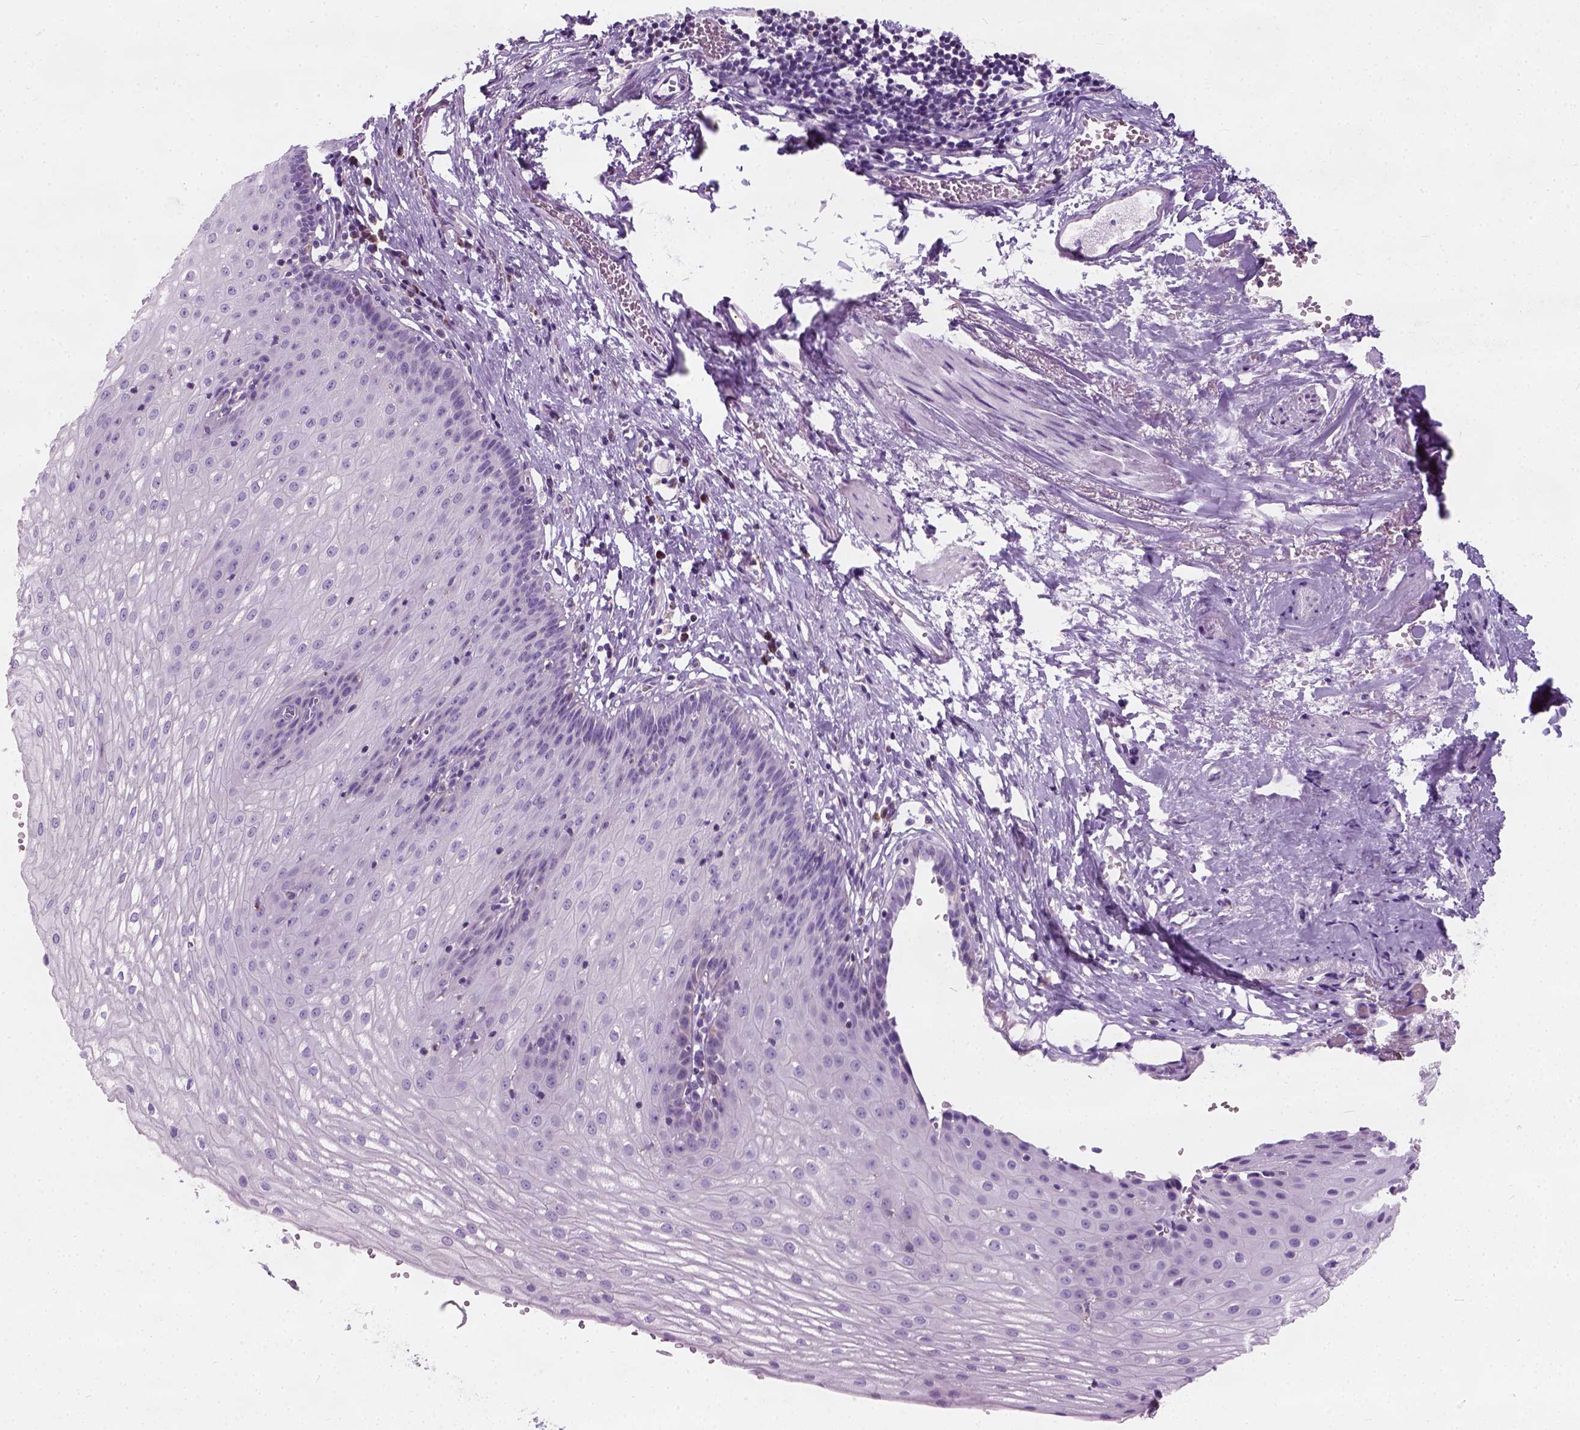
{"staining": {"intensity": "negative", "quantity": "none", "location": "none"}, "tissue": "esophagus", "cell_type": "Squamous epithelial cells", "image_type": "normal", "snomed": [{"axis": "morphology", "description": "Normal tissue, NOS"}, {"axis": "topography", "description": "Esophagus"}], "caption": "This is an immunohistochemistry (IHC) histopathology image of benign human esophagus. There is no staining in squamous epithelial cells.", "gene": "CHODL", "patient": {"sex": "male", "age": 72}}